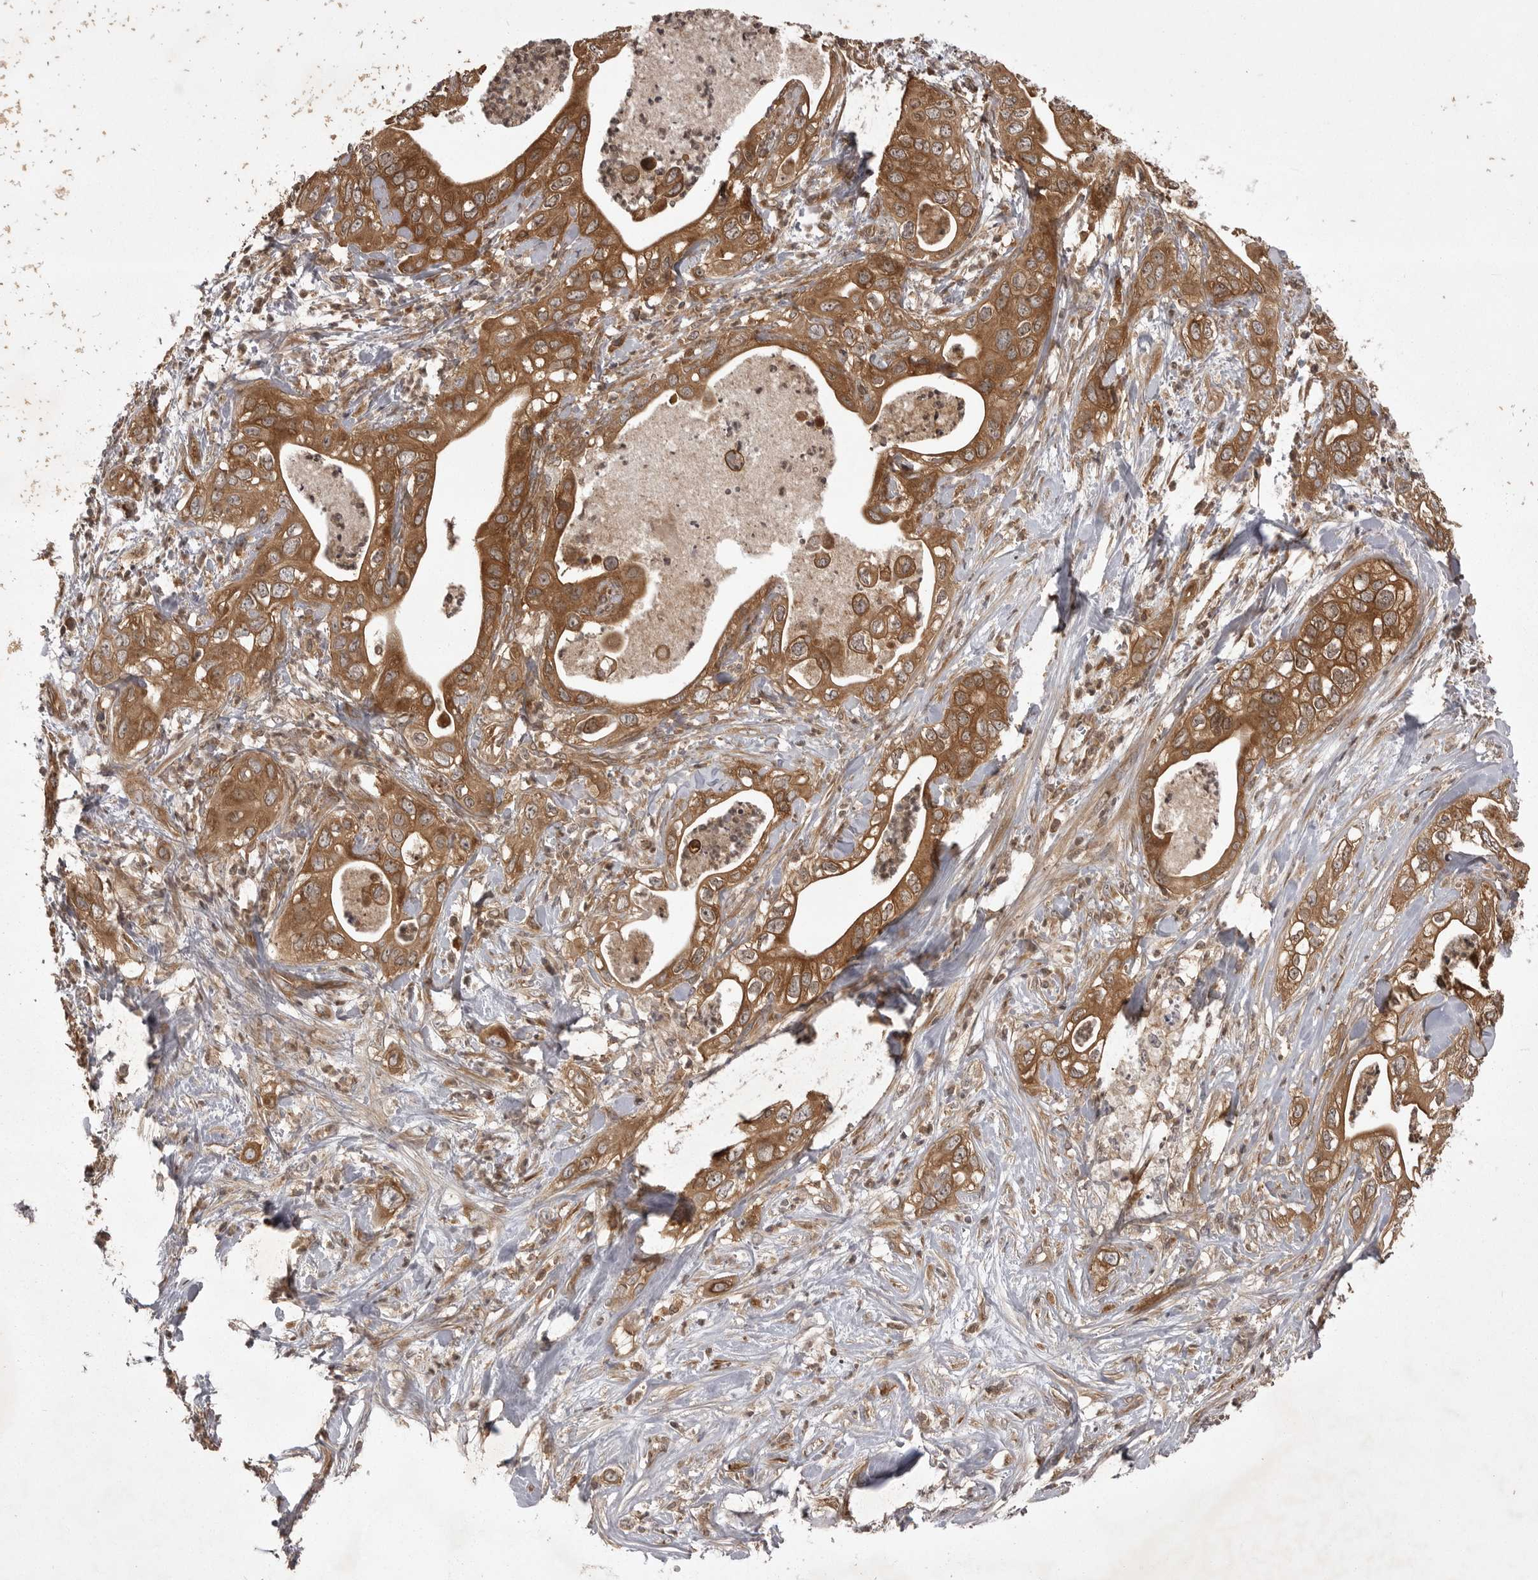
{"staining": {"intensity": "moderate", "quantity": ">75%", "location": "cytoplasmic/membranous"}, "tissue": "pancreatic cancer", "cell_type": "Tumor cells", "image_type": "cancer", "snomed": [{"axis": "morphology", "description": "Adenocarcinoma, NOS"}, {"axis": "topography", "description": "Pancreas"}], "caption": "IHC image of human pancreatic cancer stained for a protein (brown), which exhibits medium levels of moderate cytoplasmic/membranous expression in approximately >75% of tumor cells.", "gene": "STK24", "patient": {"sex": "female", "age": 78}}